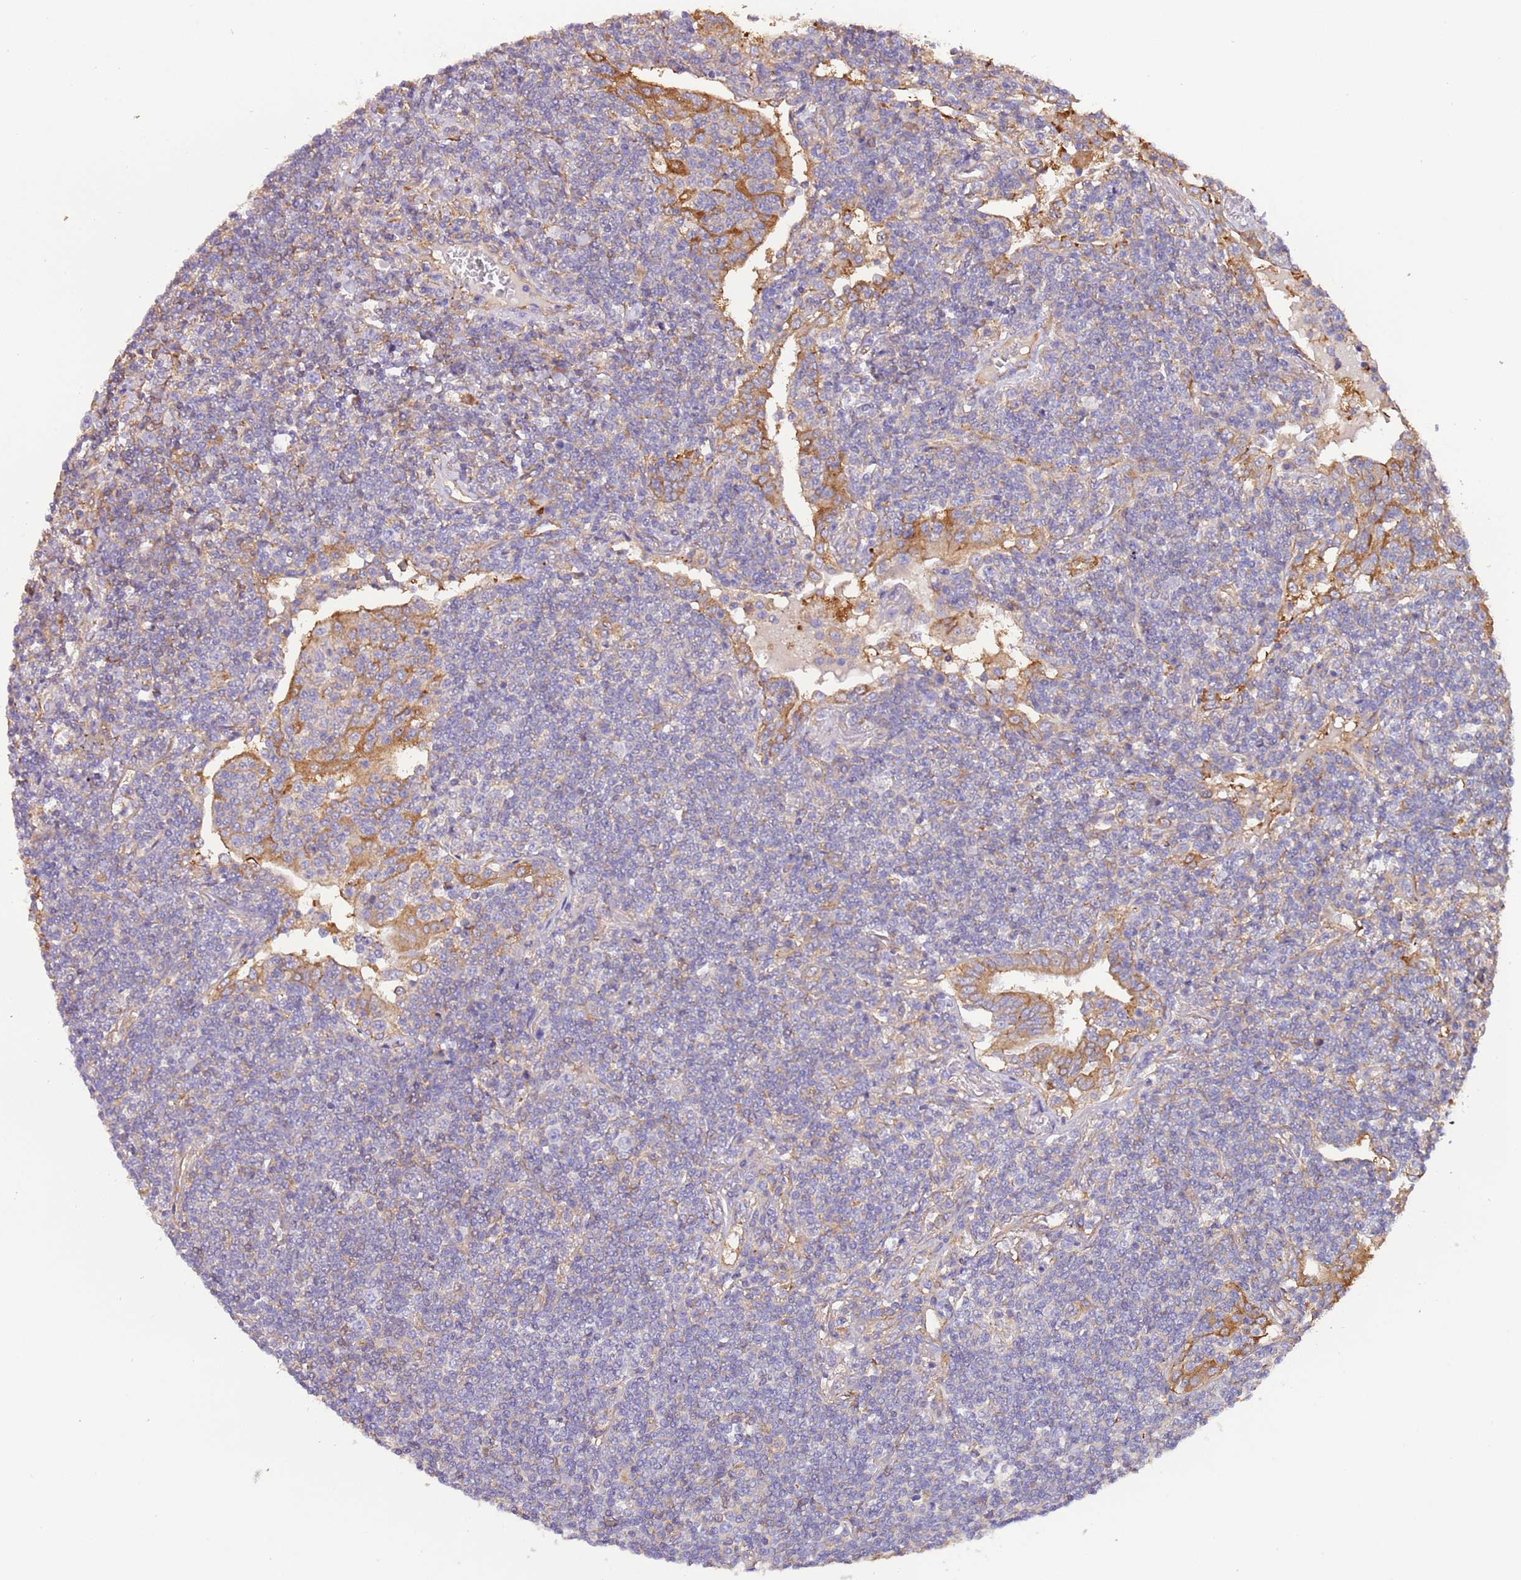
{"staining": {"intensity": "negative", "quantity": "none", "location": "none"}, "tissue": "lymphoma", "cell_type": "Tumor cells", "image_type": "cancer", "snomed": [{"axis": "morphology", "description": "Malignant lymphoma, non-Hodgkin's type, Low grade"}, {"axis": "topography", "description": "Lung"}], "caption": "Histopathology image shows no significant protein staining in tumor cells of lymphoma.", "gene": "NAALADL1", "patient": {"sex": "female", "age": 71}}